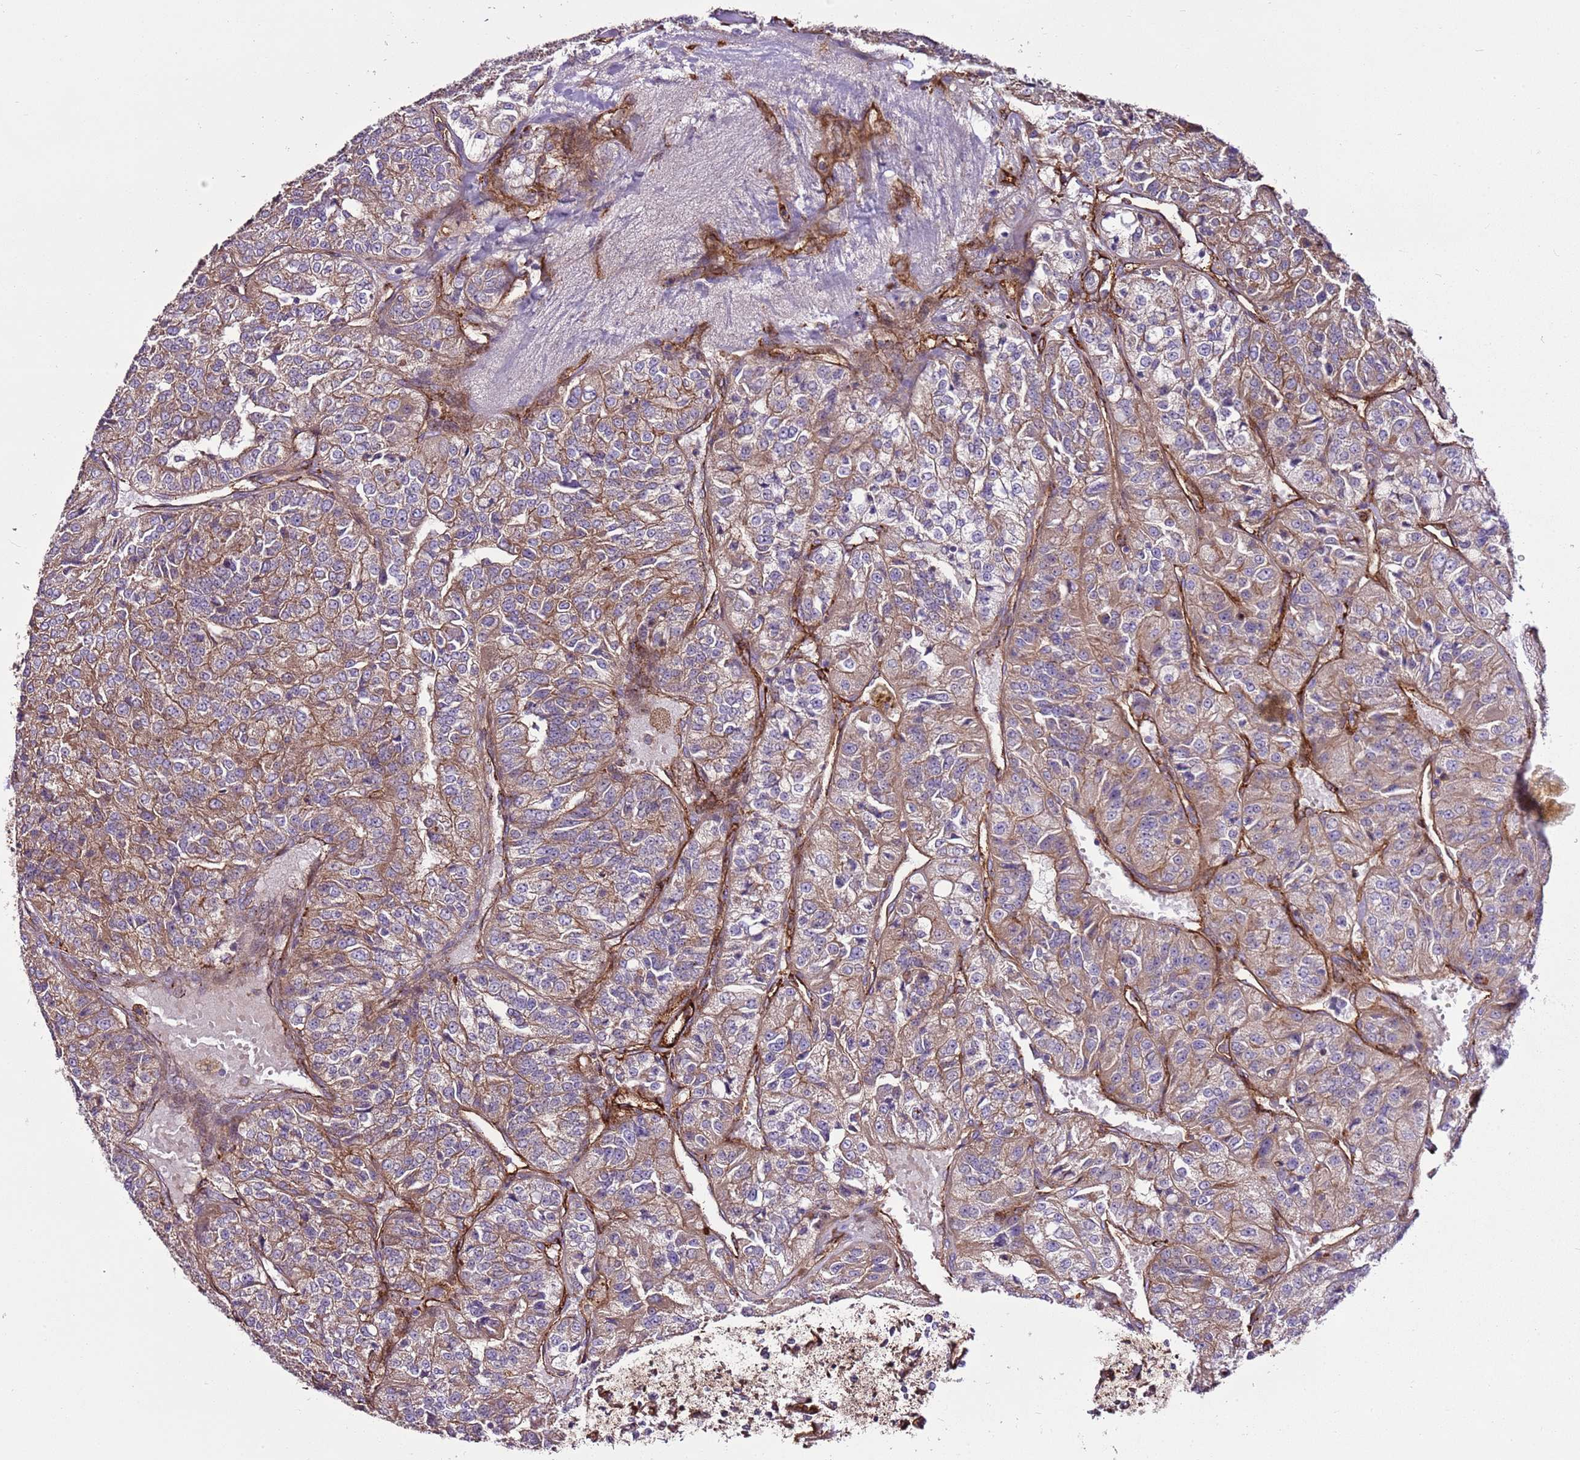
{"staining": {"intensity": "moderate", "quantity": ">75%", "location": "cytoplasmic/membranous"}, "tissue": "renal cancer", "cell_type": "Tumor cells", "image_type": "cancer", "snomed": [{"axis": "morphology", "description": "Adenocarcinoma, NOS"}, {"axis": "topography", "description": "Kidney"}], "caption": "DAB immunohistochemical staining of human renal cancer (adenocarcinoma) displays moderate cytoplasmic/membranous protein staining in about >75% of tumor cells.", "gene": "ZNF827", "patient": {"sex": "female", "age": 63}}